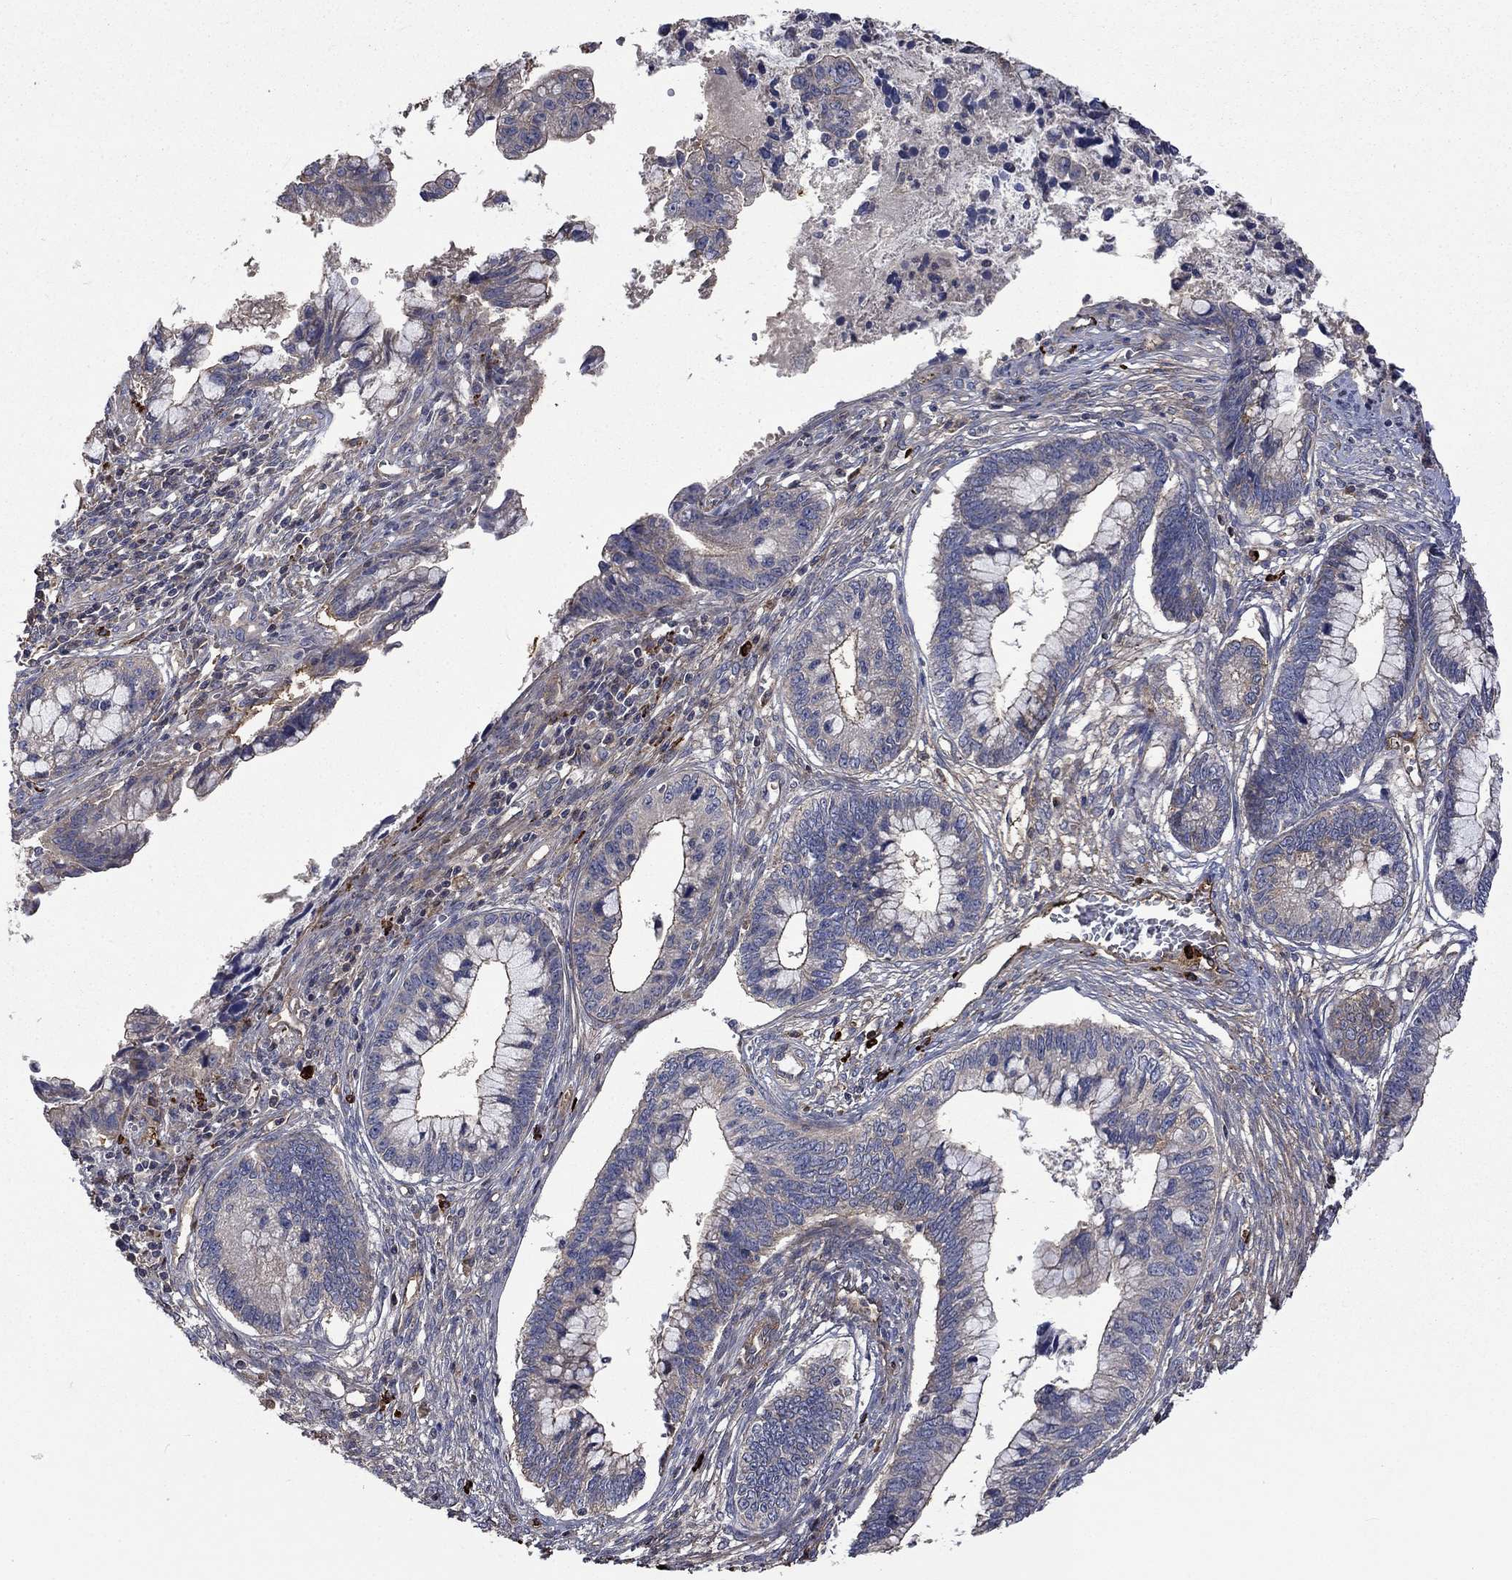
{"staining": {"intensity": "negative", "quantity": "none", "location": "none"}, "tissue": "cervical cancer", "cell_type": "Tumor cells", "image_type": "cancer", "snomed": [{"axis": "morphology", "description": "Adenocarcinoma, NOS"}, {"axis": "topography", "description": "Cervix"}], "caption": "DAB immunohistochemical staining of cervical cancer shows no significant expression in tumor cells. Brightfield microscopy of immunohistochemistry stained with DAB (brown) and hematoxylin (blue), captured at high magnification.", "gene": "VCAN", "patient": {"sex": "female", "age": 44}}